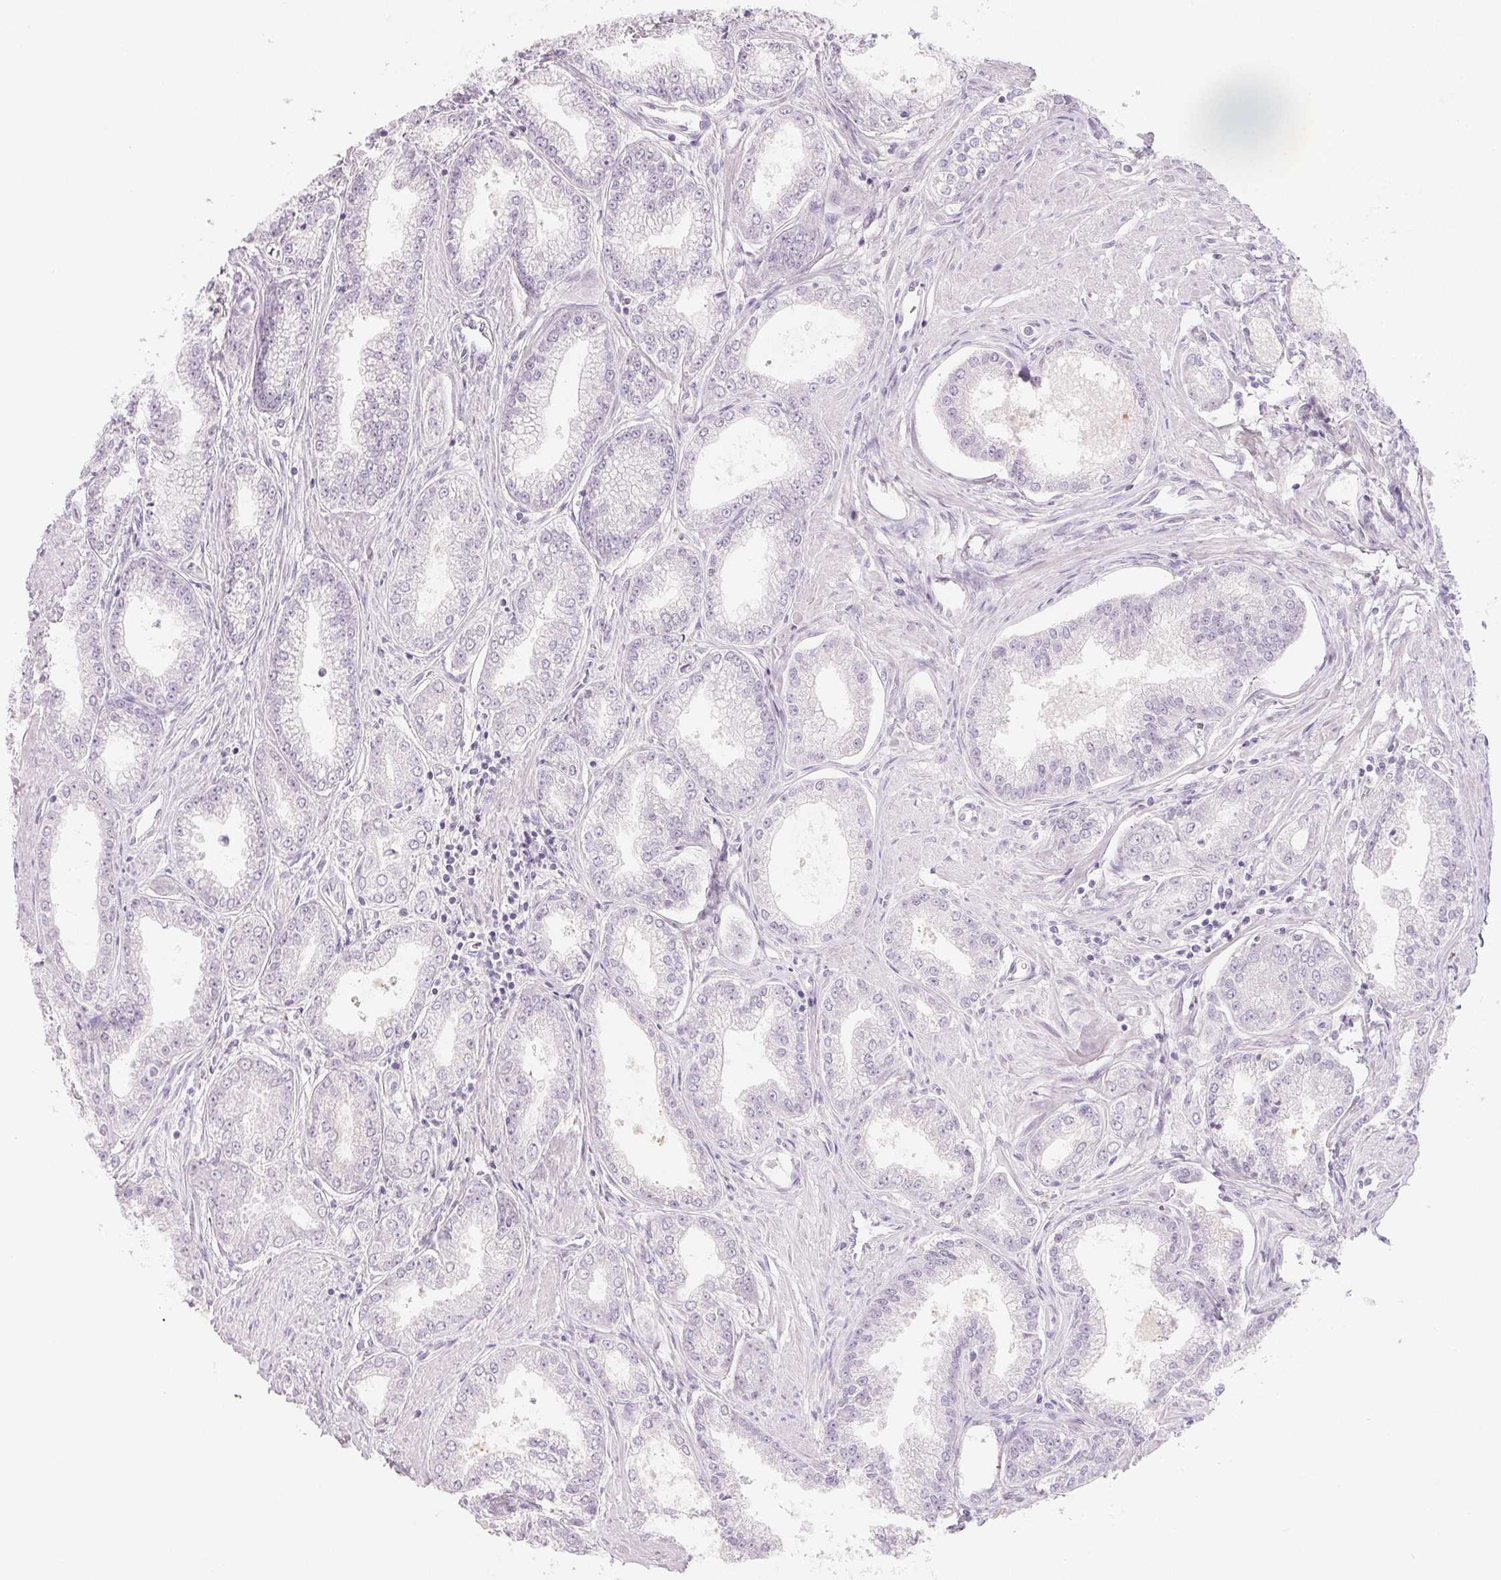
{"staining": {"intensity": "negative", "quantity": "none", "location": "none"}, "tissue": "prostate cancer", "cell_type": "Tumor cells", "image_type": "cancer", "snomed": [{"axis": "morphology", "description": "Adenocarcinoma, NOS"}, {"axis": "topography", "description": "Prostate"}], "caption": "There is no significant expression in tumor cells of prostate adenocarcinoma.", "gene": "SH3GL2", "patient": {"sex": "male", "age": 71}}